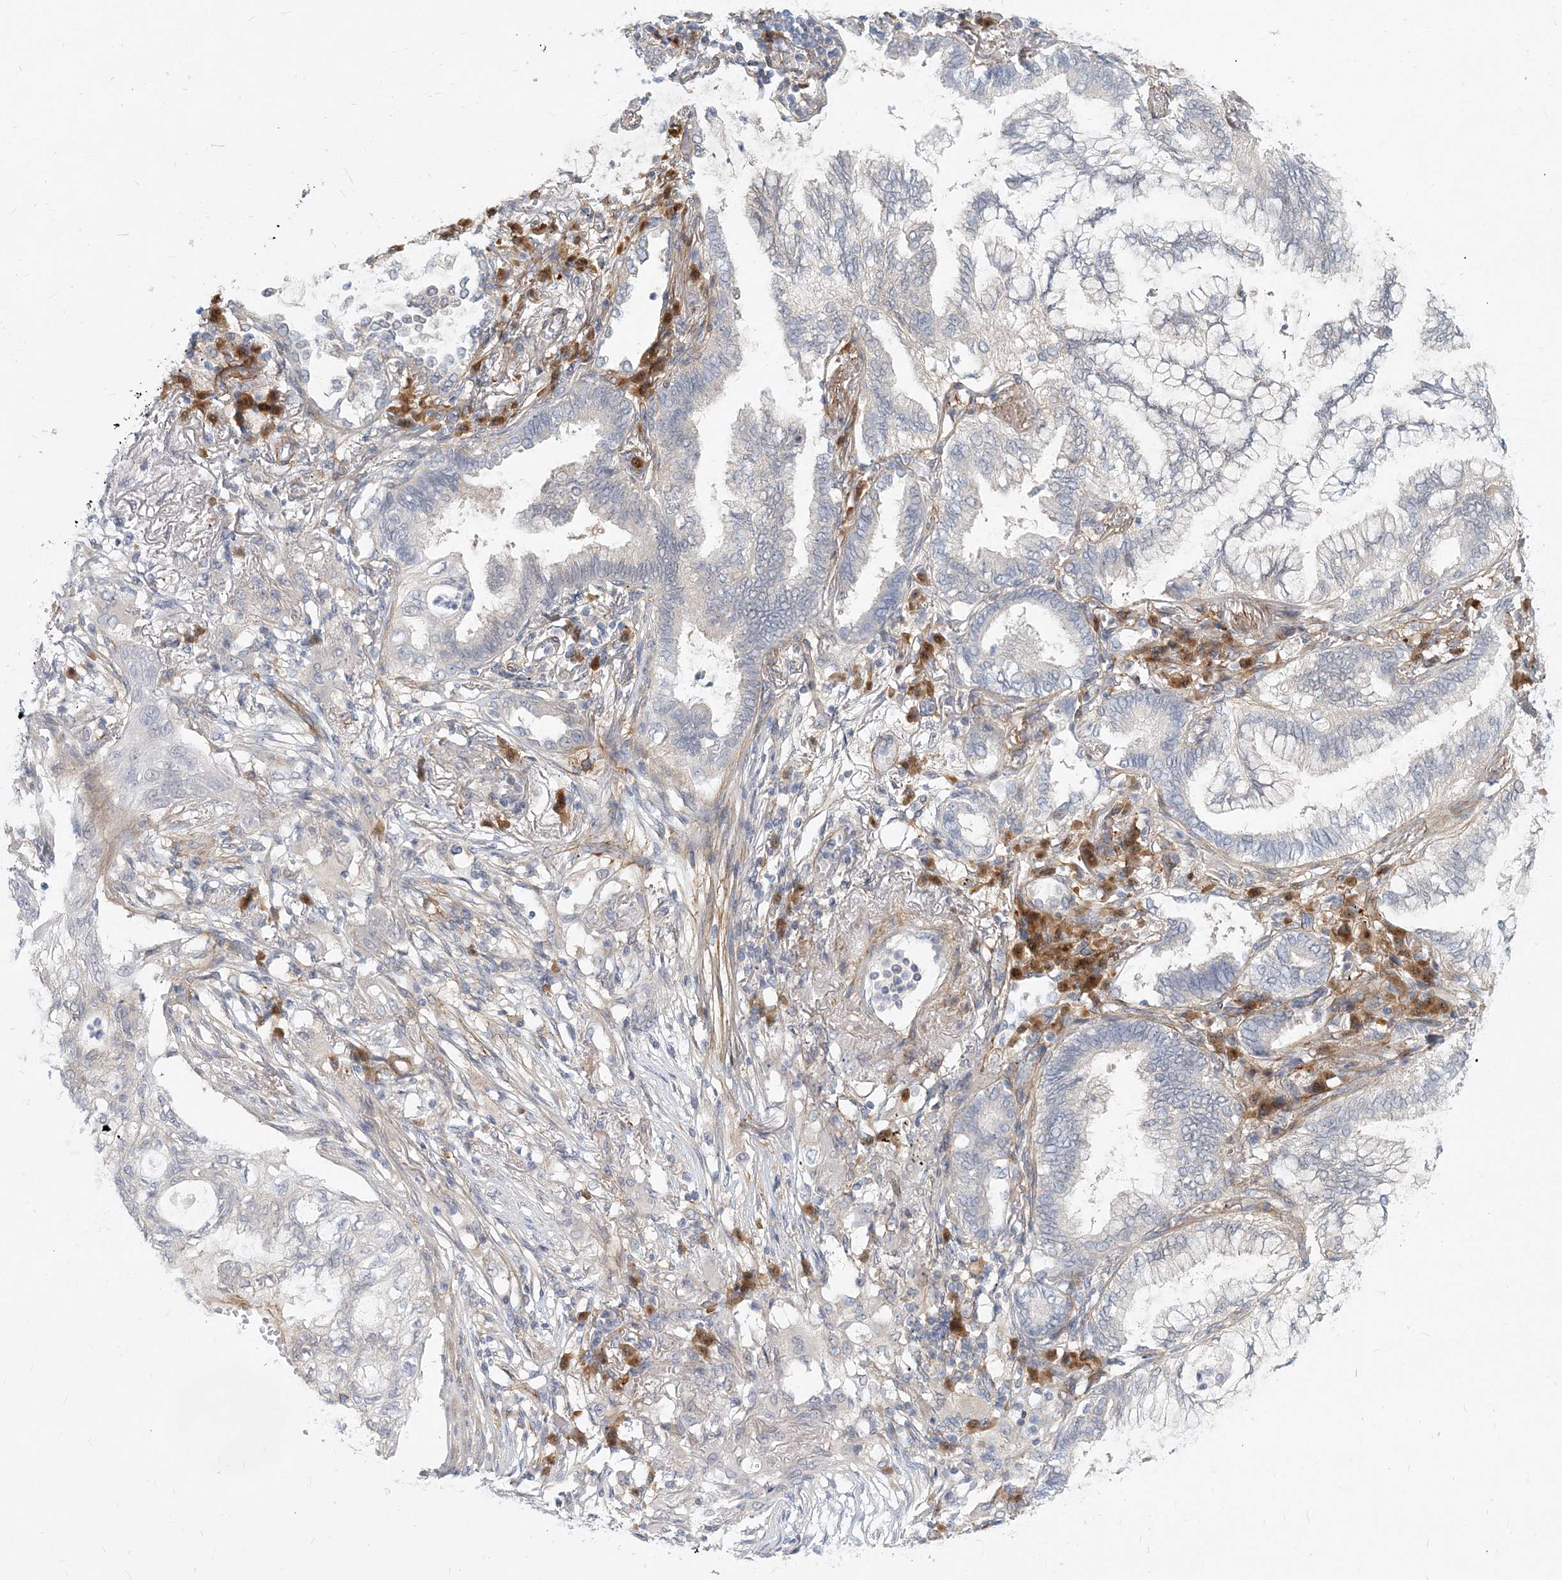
{"staining": {"intensity": "negative", "quantity": "none", "location": "none"}, "tissue": "lung cancer", "cell_type": "Tumor cells", "image_type": "cancer", "snomed": [{"axis": "morphology", "description": "Adenocarcinoma, NOS"}, {"axis": "topography", "description": "Lung"}], "caption": "Tumor cells are negative for brown protein staining in adenocarcinoma (lung).", "gene": "GMPPA", "patient": {"sex": "female", "age": 70}}